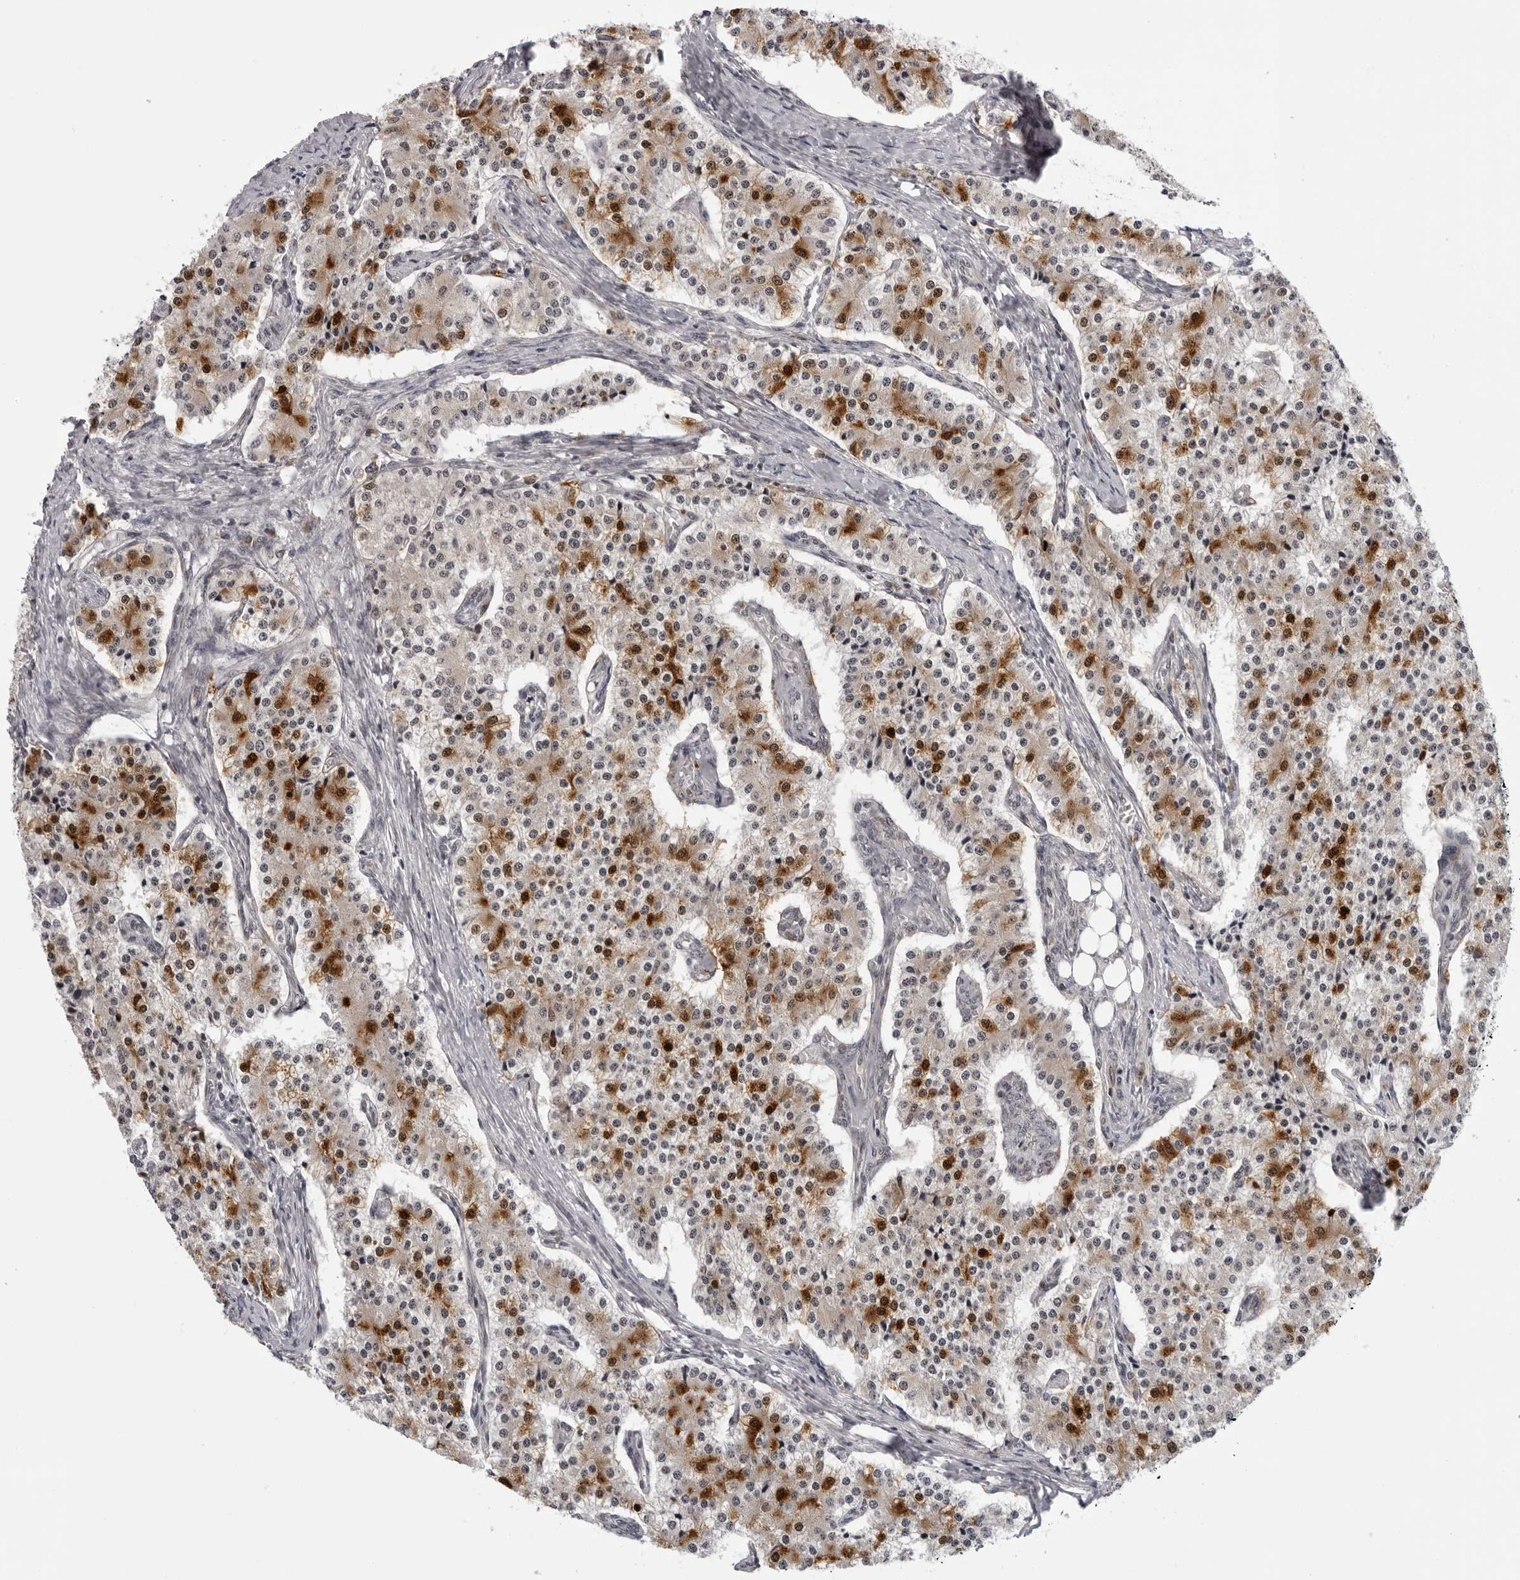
{"staining": {"intensity": "strong", "quantity": "25%-75%", "location": "cytoplasmic/membranous,nuclear"}, "tissue": "carcinoid", "cell_type": "Tumor cells", "image_type": "cancer", "snomed": [{"axis": "morphology", "description": "Carcinoid, malignant, NOS"}, {"axis": "topography", "description": "Colon"}], "caption": "About 25%-75% of tumor cells in human malignant carcinoid reveal strong cytoplasmic/membranous and nuclear protein staining as visualized by brown immunohistochemical staining.", "gene": "GCSAML", "patient": {"sex": "female", "age": 52}}